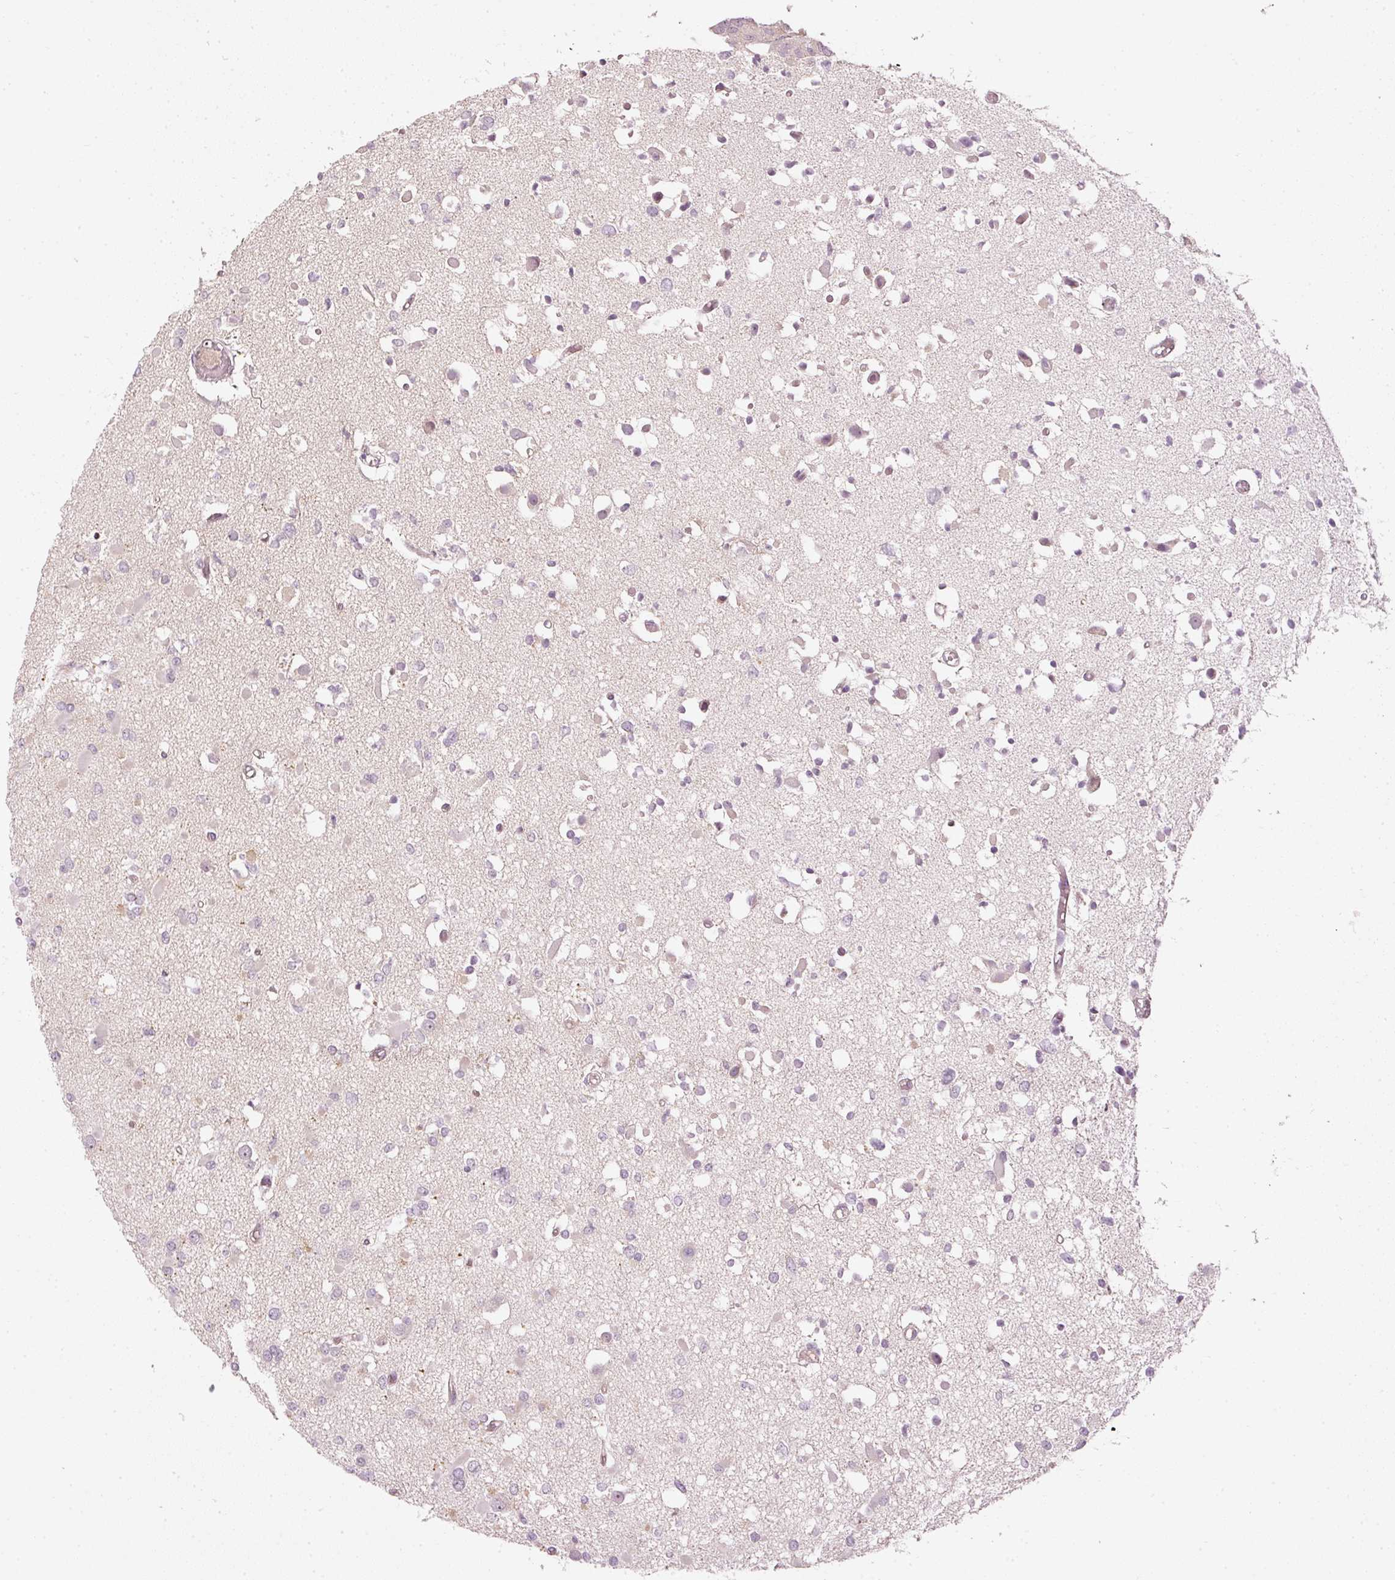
{"staining": {"intensity": "negative", "quantity": "none", "location": "none"}, "tissue": "glioma", "cell_type": "Tumor cells", "image_type": "cancer", "snomed": [{"axis": "morphology", "description": "Glioma, malignant, Low grade"}, {"axis": "topography", "description": "Brain"}], "caption": "Immunohistochemistry micrograph of neoplastic tissue: human malignant glioma (low-grade) stained with DAB (3,3'-diaminobenzidine) shows no significant protein positivity in tumor cells. (DAB (3,3'-diaminobenzidine) immunohistochemistry, high magnification).", "gene": "CDC20B", "patient": {"sex": "female", "age": 22}}